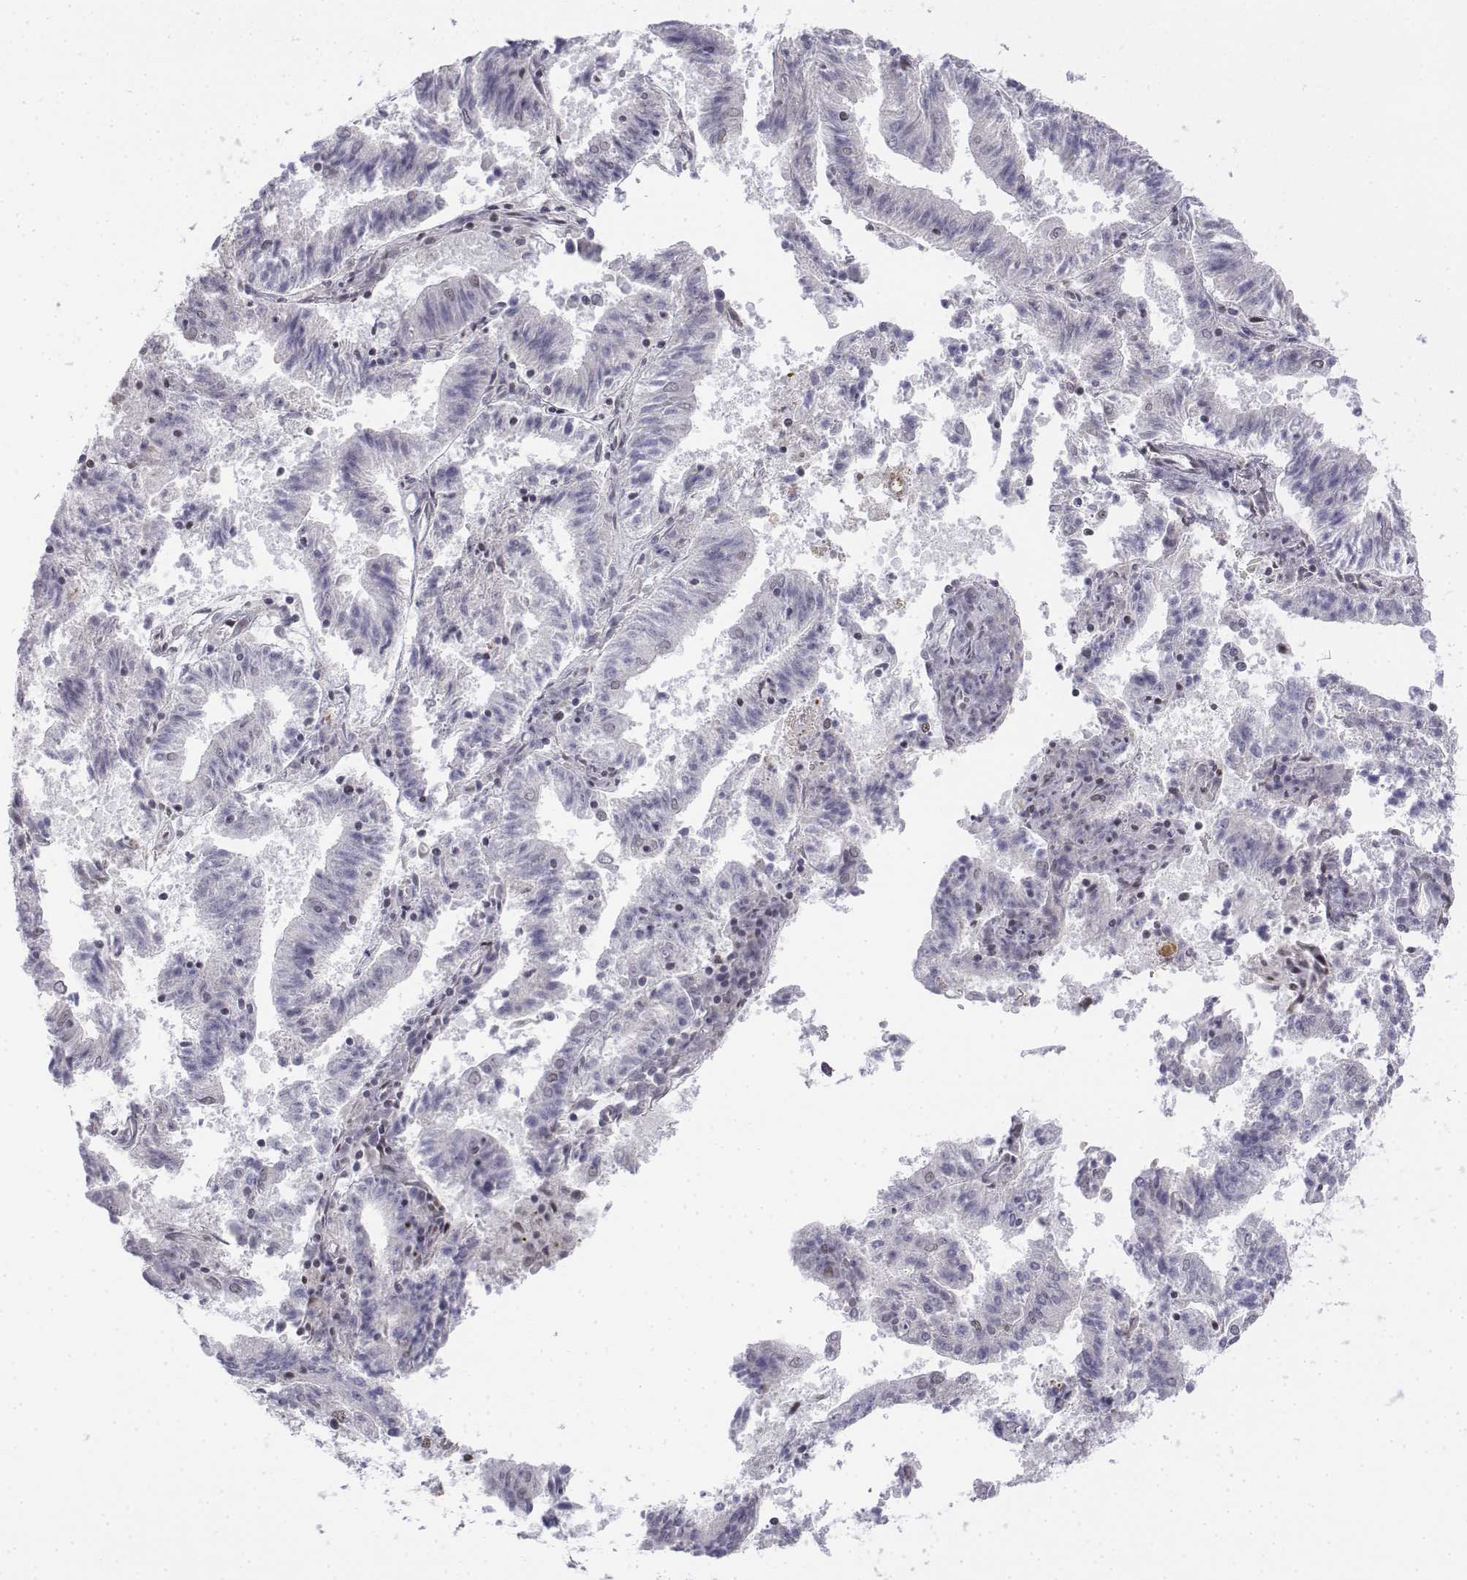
{"staining": {"intensity": "negative", "quantity": "none", "location": "none"}, "tissue": "endometrial cancer", "cell_type": "Tumor cells", "image_type": "cancer", "snomed": [{"axis": "morphology", "description": "Adenocarcinoma, NOS"}, {"axis": "topography", "description": "Endometrium"}], "caption": "This is an IHC photomicrograph of human adenocarcinoma (endometrial). There is no staining in tumor cells.", "gene": "SETD1A", "patient": {"sex": "female", "age": 82}}